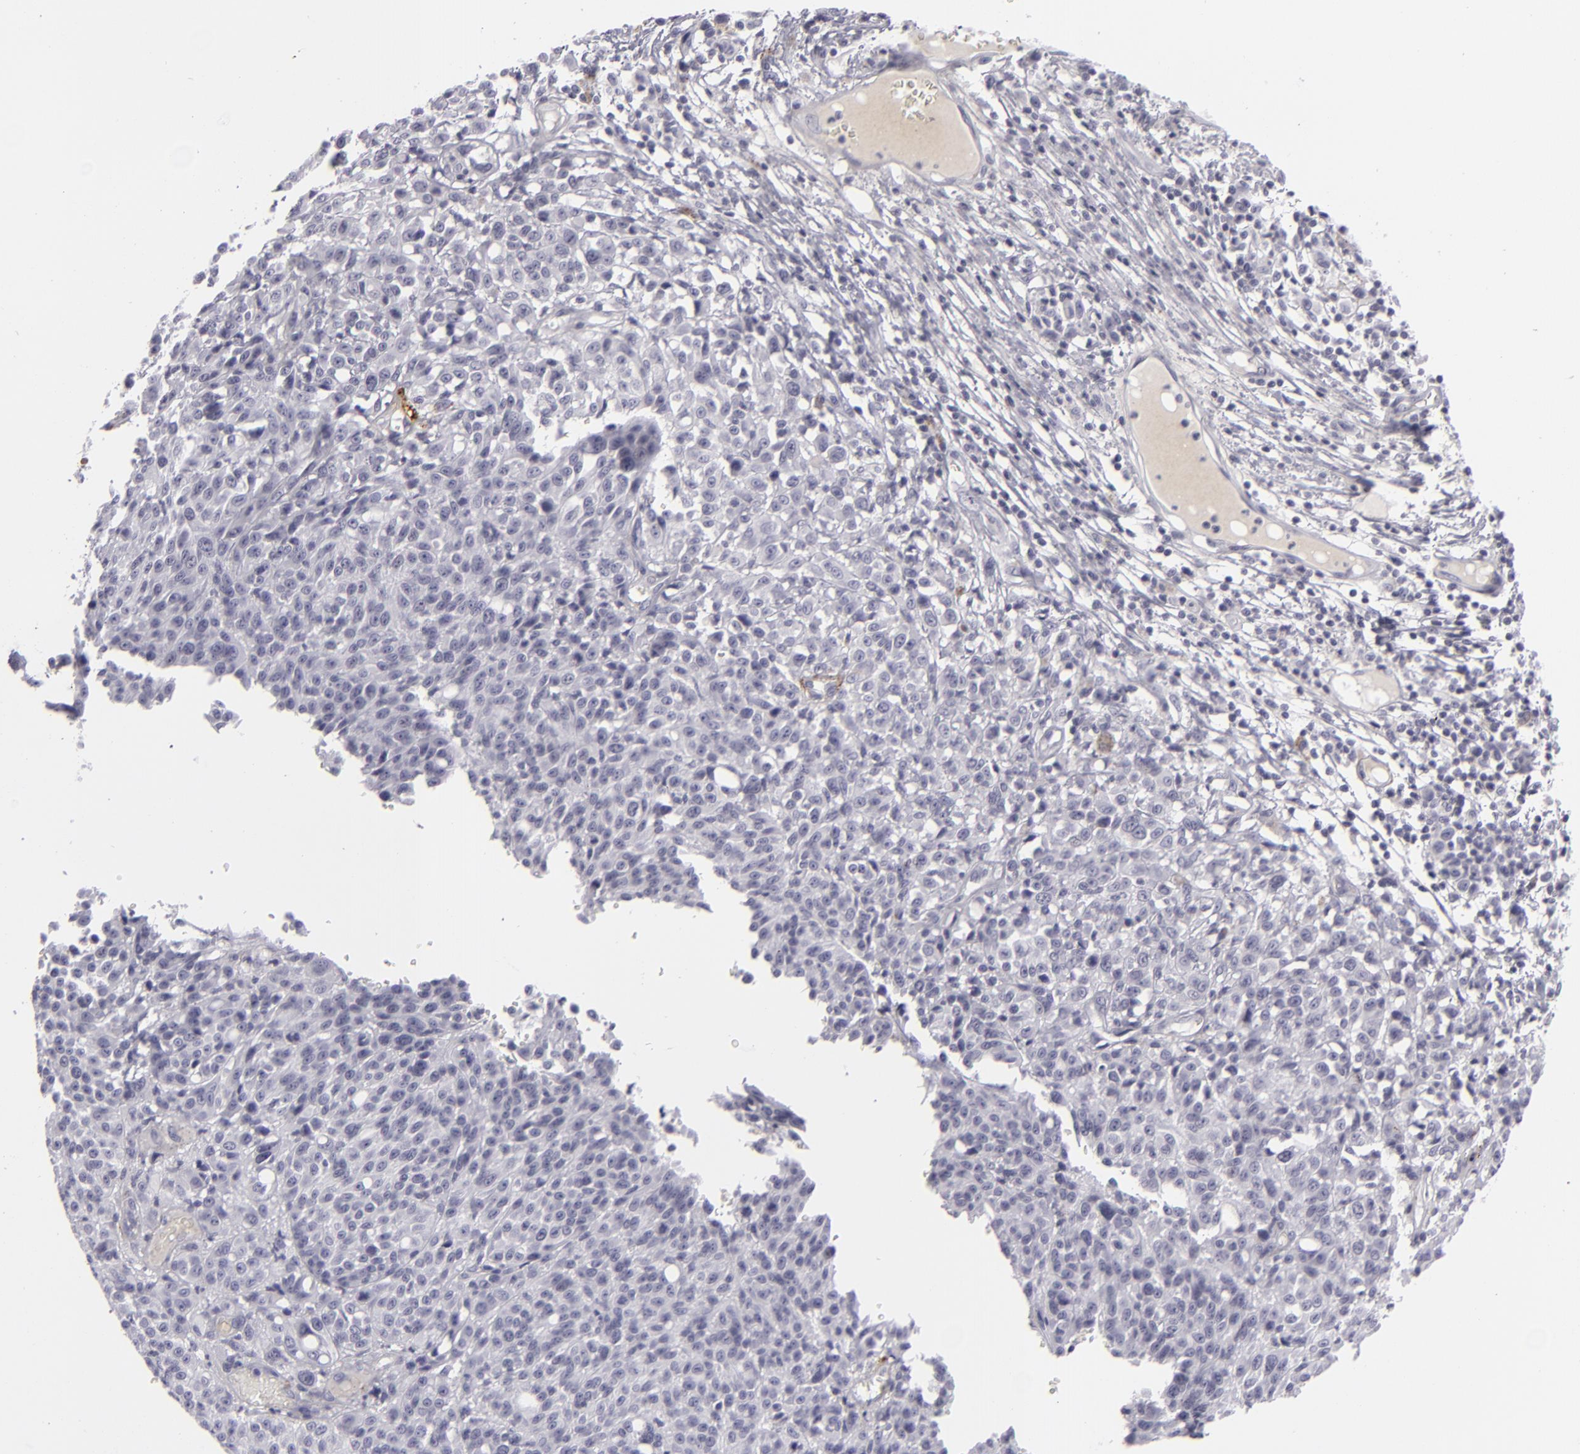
{"staining": {"intensity": "negative", "quantity": "none", "location": "none"}, "tissue": "melanoma", "cell_type": "Tumor cells", "image_type": "cancer", "snomed": [{"axis": "morphology", "description": "Malignant melanoma, NOS"}, {"axis": "topography", "description": "Skin"}], "caption": "Immunohistochemistry image of neoplastic tissue: human melanoma stained with DAB reveals no significant protein positivity in tumor cells. The staining is performed using DAB (3,3'-diaminobenzidine) brown chromogen with nuclei counter-stained in using hematoxylin.", "gene": "C9", "patient": {"sex": "female", "age": 49}}